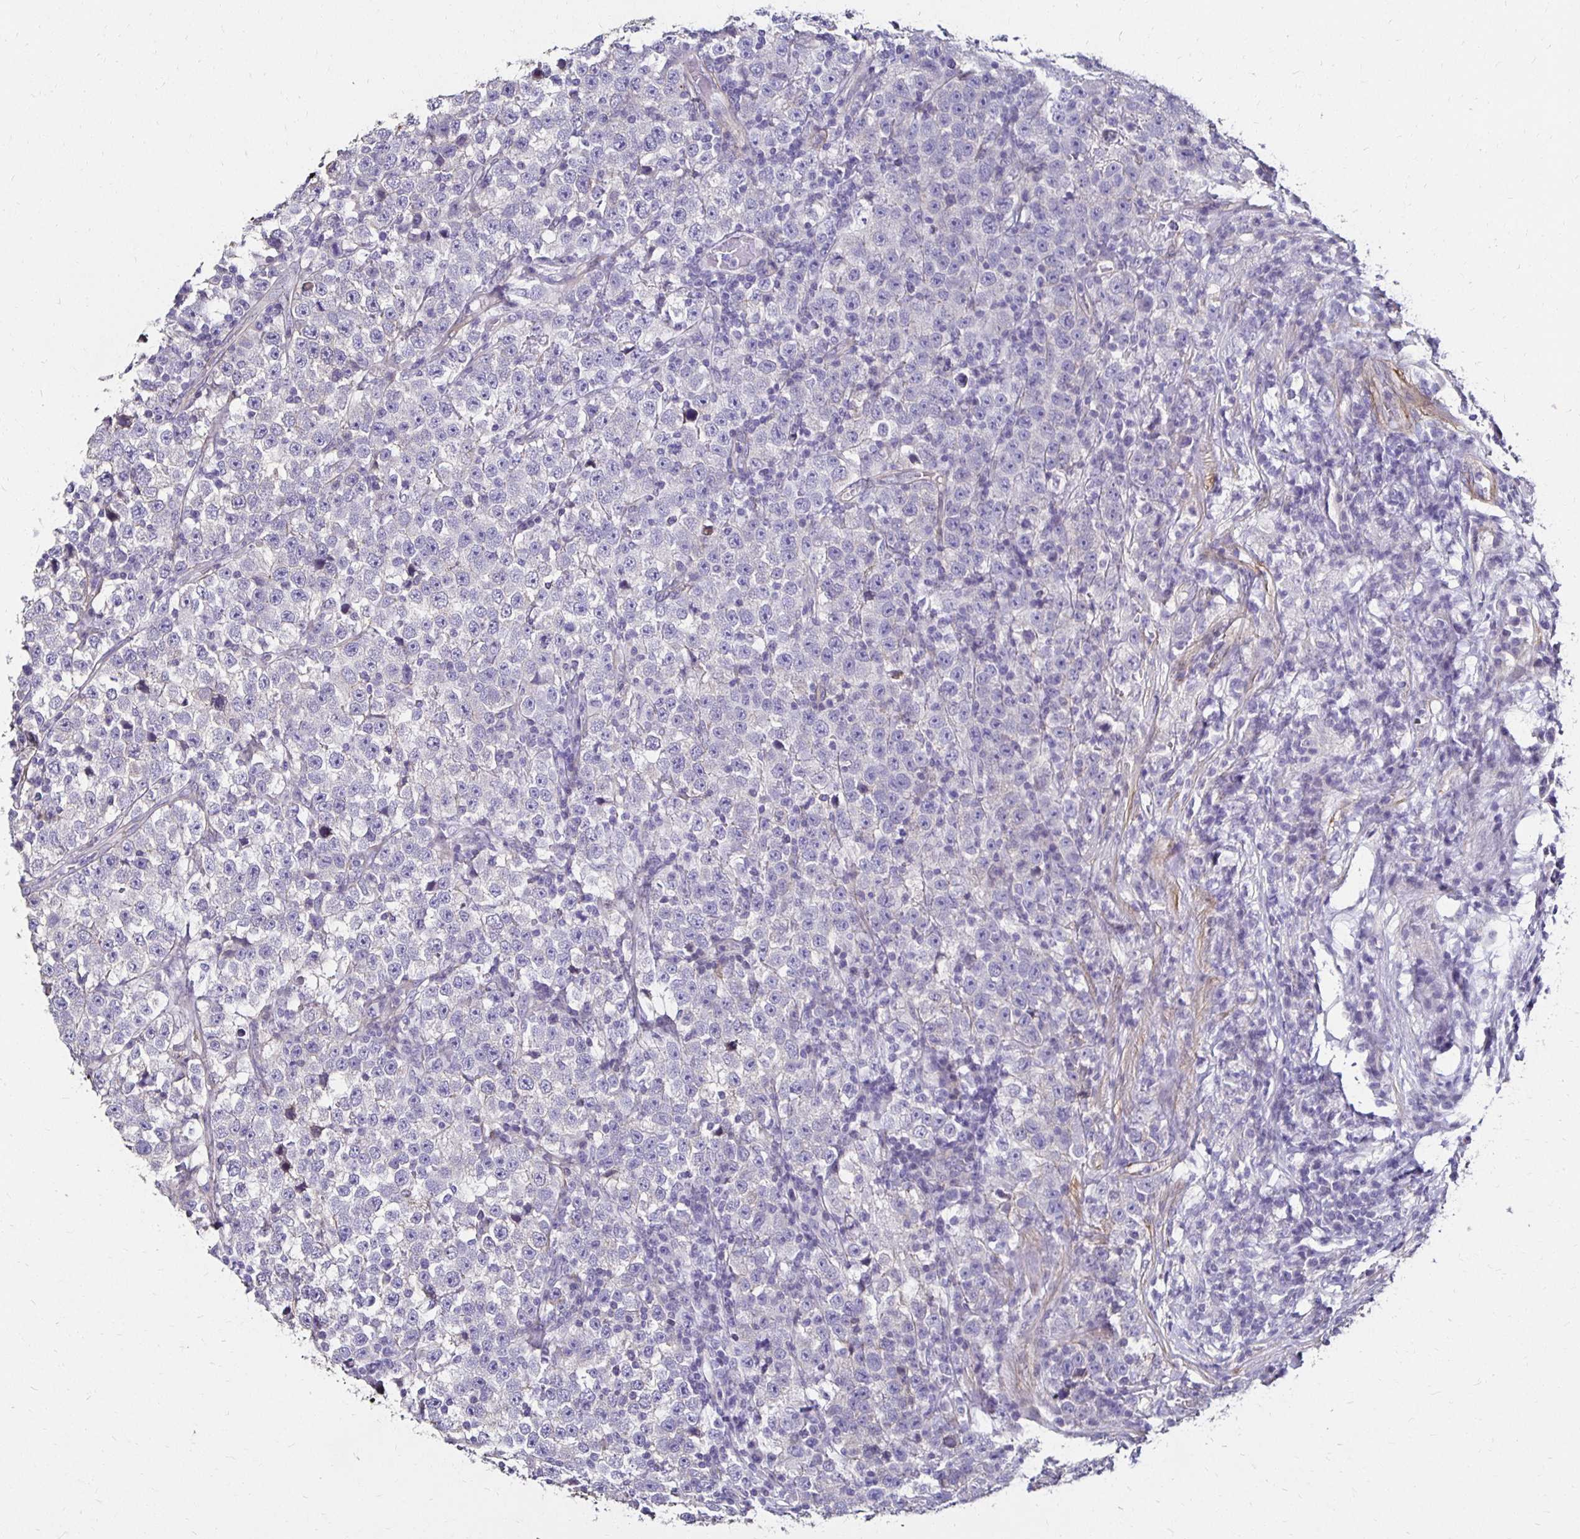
{"staining": {"intensity": "negative", "quantity": "none", "location": "none"}, "tissue": "testis cancer", "cell_type": "Tumor cells", "image_type": "cancer", "snomed": [{"axis": "morphology", "description": "Seminoma, NOS"}, {"axis": "topography", "description": "Testis"}], "caption": "Tumor cells are negative for brown protein staining in testis cancer.", "gene": "ITGB1", "patient": {"sex": "male", "age": 43}}